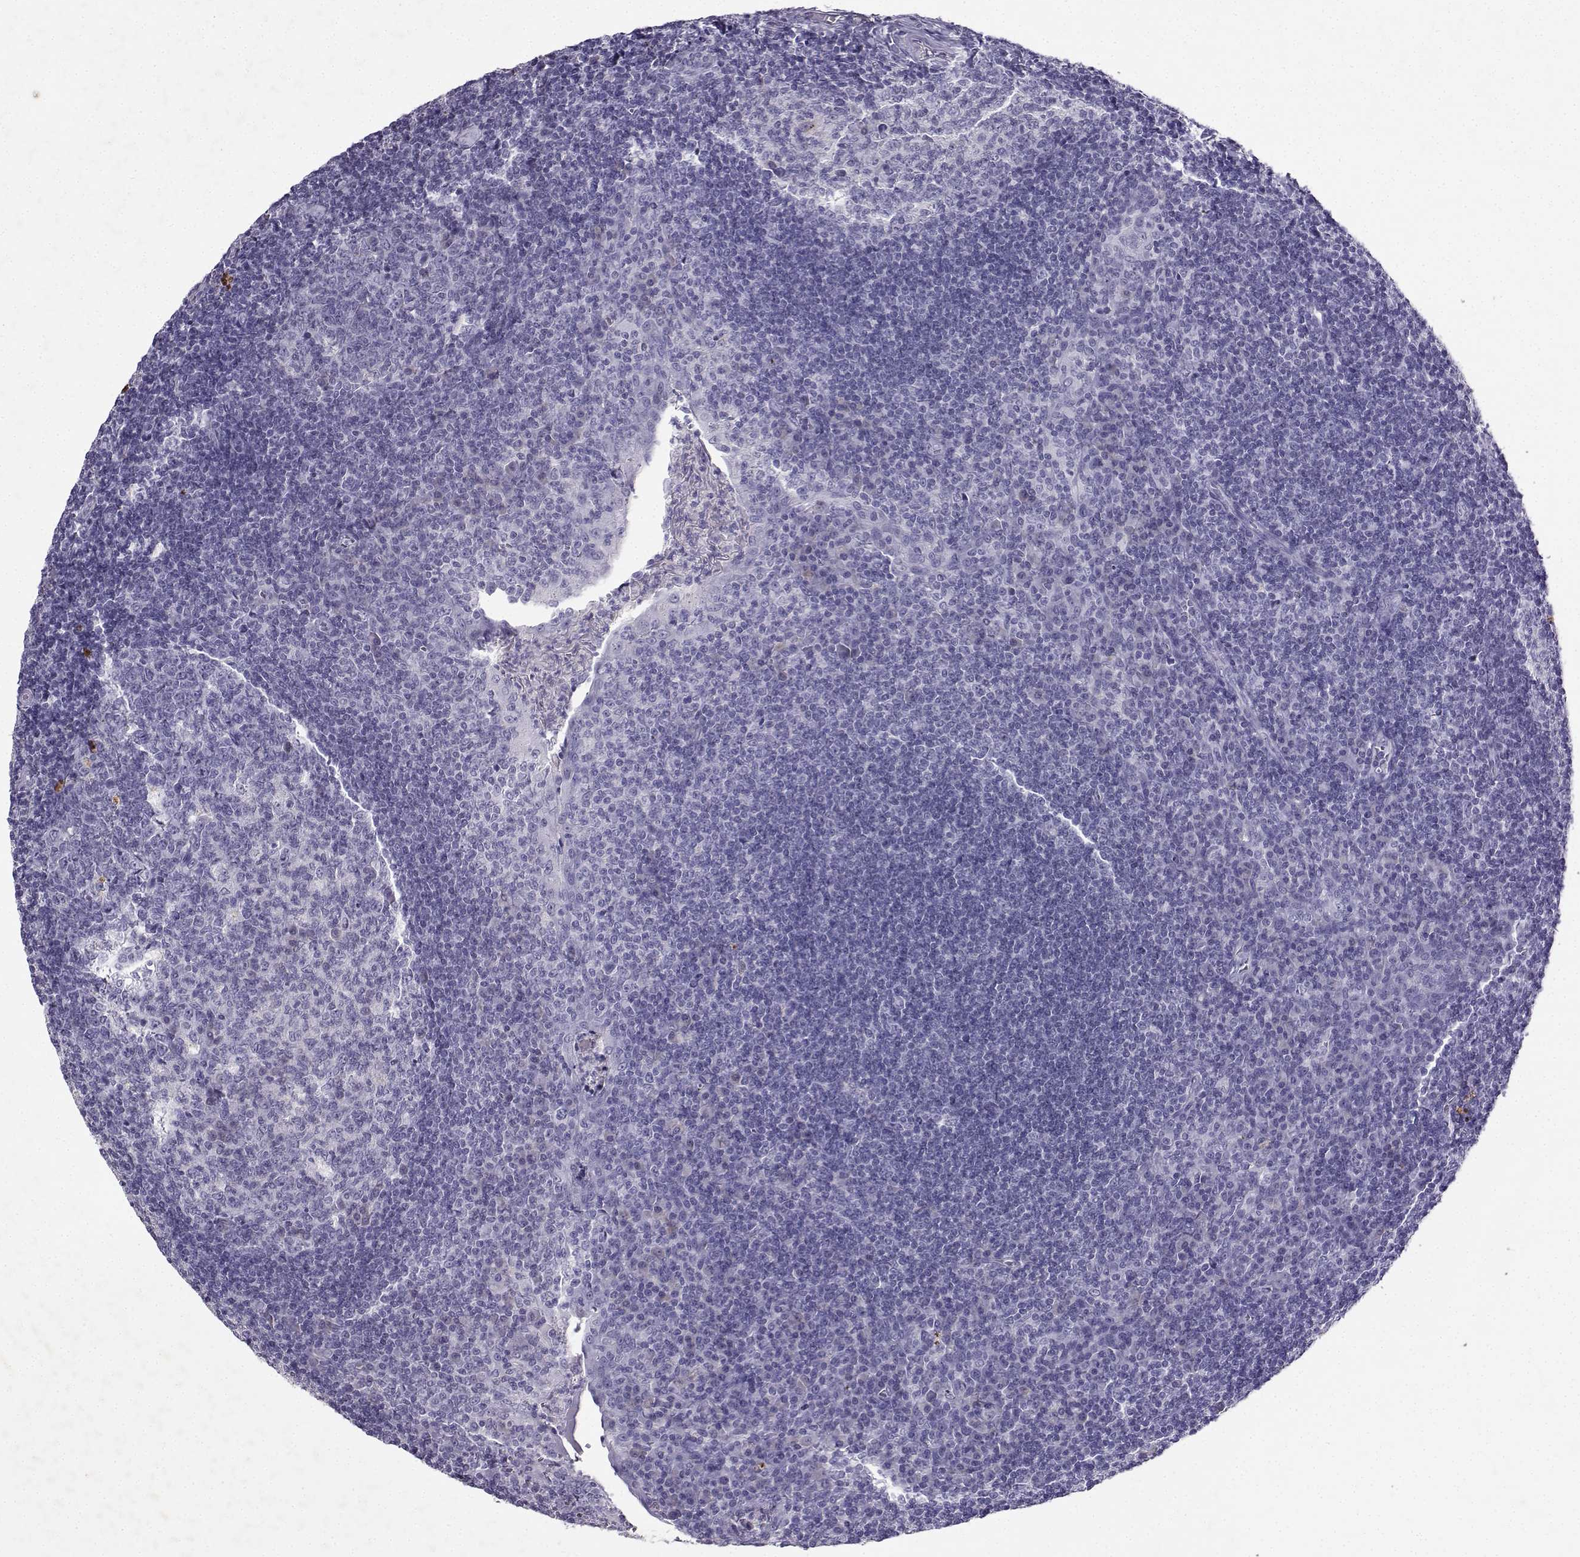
{"staining": {"intensity": "negative", "quantity": "none", "location": "none"}, "tissue": "tonsil", "cell_type": "Germinal center cells", "image_type": "normal", "snomed": [{"axis": "morphology", "description": "Normal tissue, NOS"}, {"axis": "topography", "description": "Tonsil"}], "caption": "DAB immunohistochemical staining of benign tonsil demonstrates no significant expression in germinal center cells.", "gene": "GRIK4", "patient": {"sex": "female", "age": 12}}